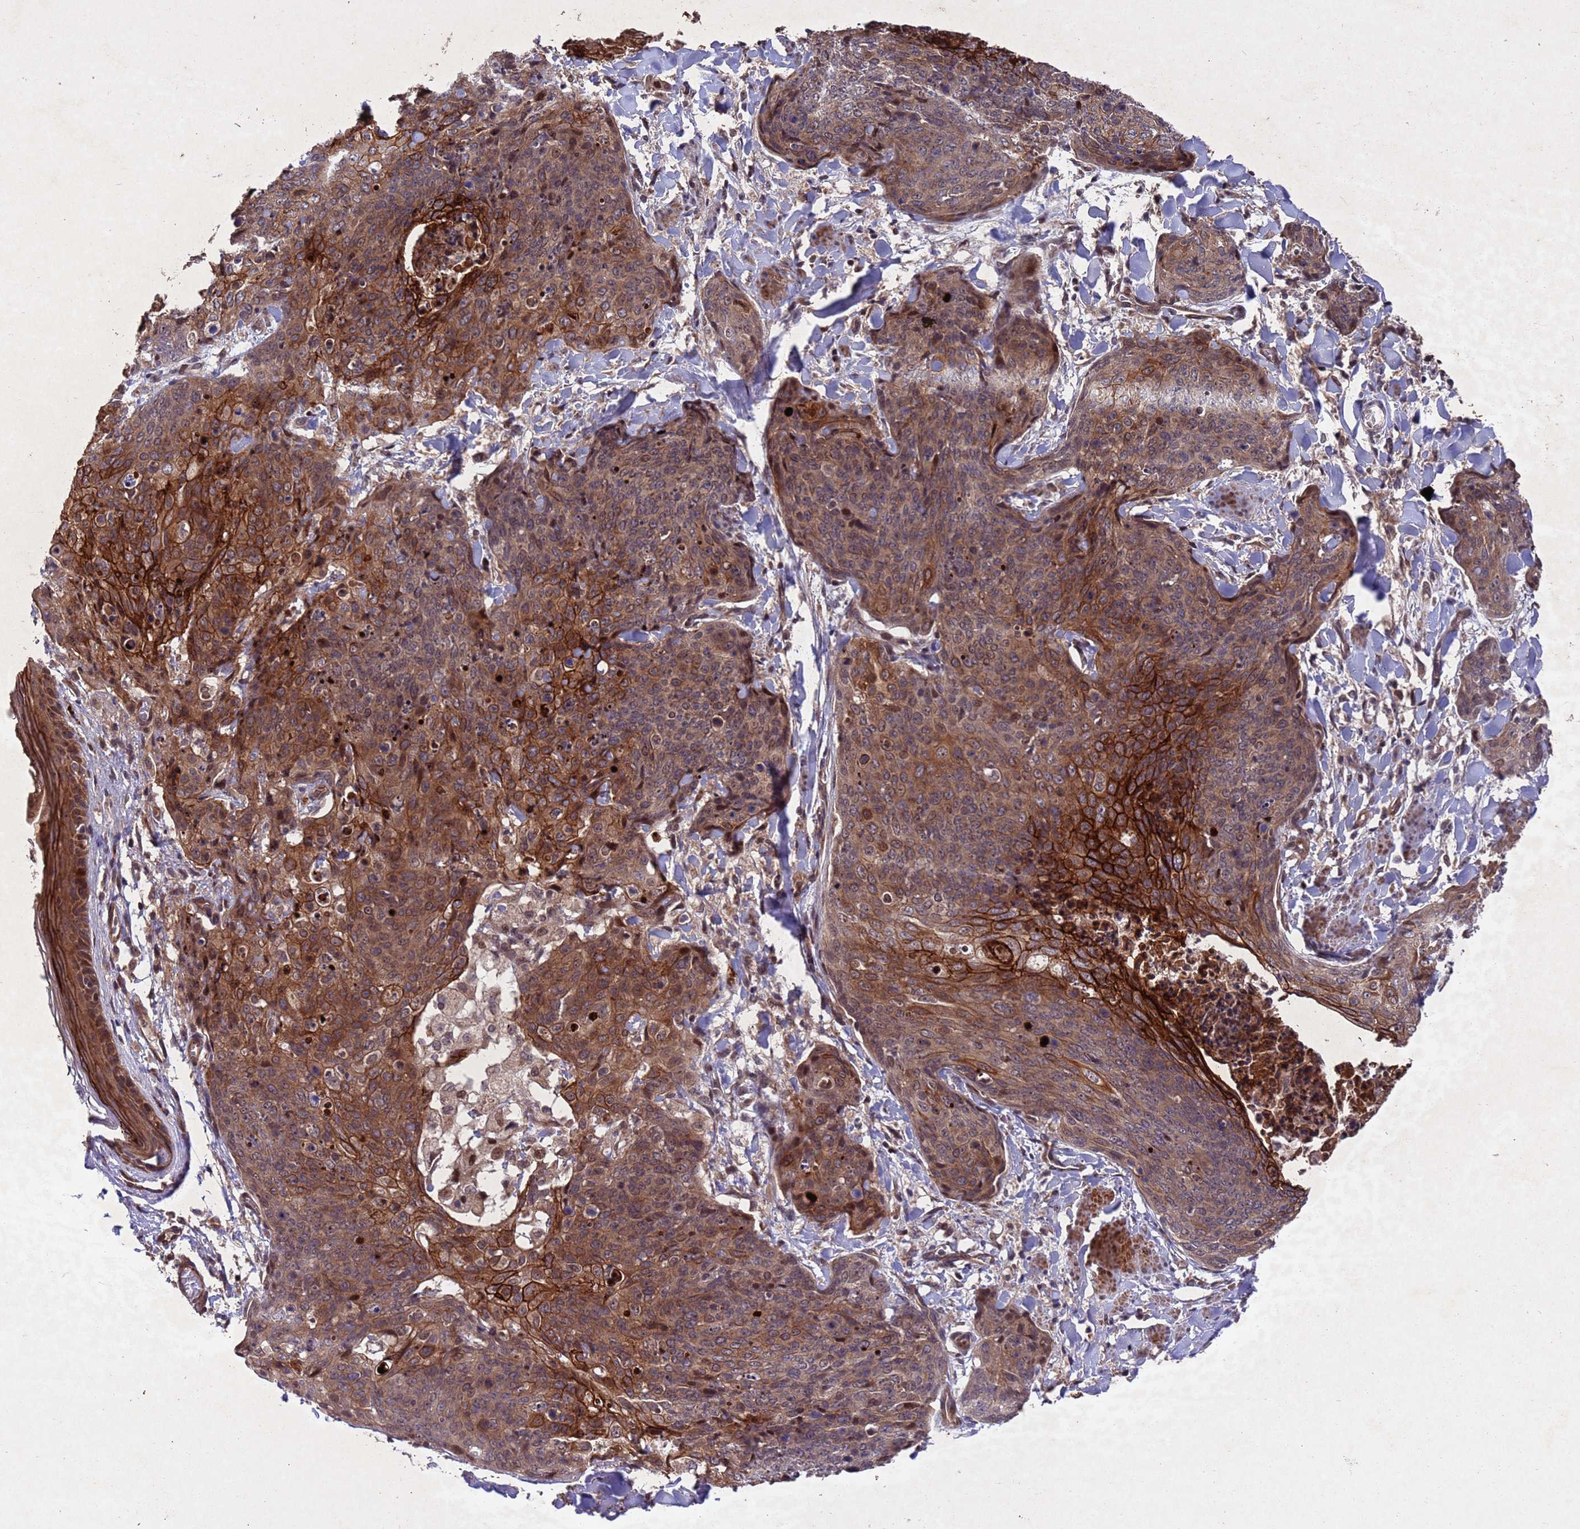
{"staining": {"intensity": "strong", "quantity": "25%-75%", "location": "cytoplasmic/membranous,nuclear"}, "tissue": "skin cancer", "cell_type": "Tumor cells", "image_type": "cancer", "snomed": [{"axis": "morphology", "description": "Squamous cell carcinoma, NOS"}, {"axis": "topography", "description": "Skin"}, {"axis": "topography", "description": "Vulva"}], "caption": "About 25%-75% of tumor cells in human skin cancer exhibit strong cytoplasmic/membranous and nuclear protein expression as visualized by brown immunohistochemical staining.", "gene": "TBK1", "patient": {"sex": "female", "age": 85}}